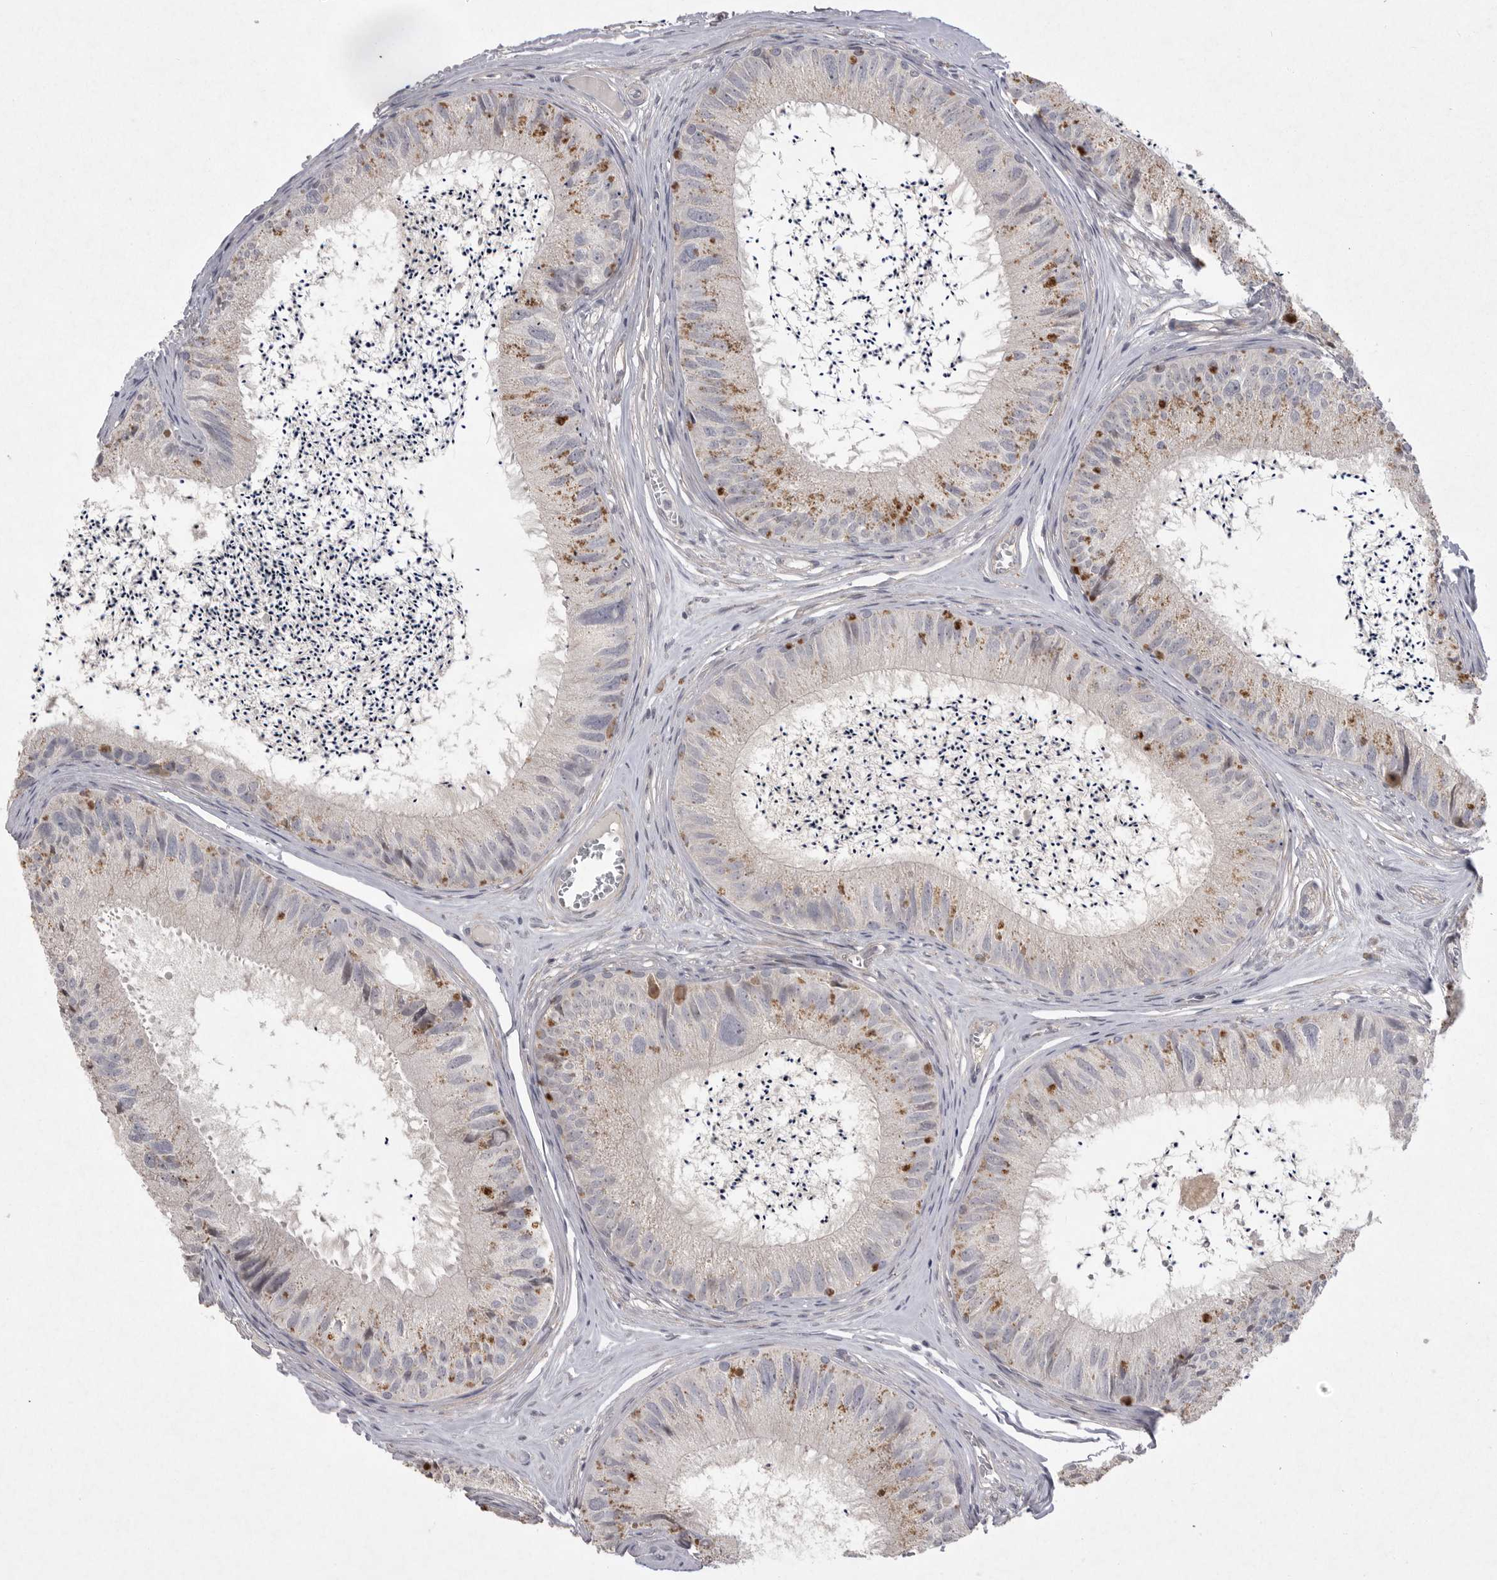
{"staining": {"intensity": "moderate", "quantity": "<25%", "location": "cytoplasmic/membranous"}, "tissue": "epididymis", "cell_type": "Glandular cells", "image_type": "normal", "snomed": [{"axis": "morphology", "description": "Normal tissue, NOS"}, {"axis": "topography", "description": "Epididymis"}], "caption": "Glandular cells reveal moderate cytoplasmic/membranous expression in approximately <25% of cells in benign epididymis.", "gene": "VANGL2", "patient": {"sex": "male", "age": 79}}